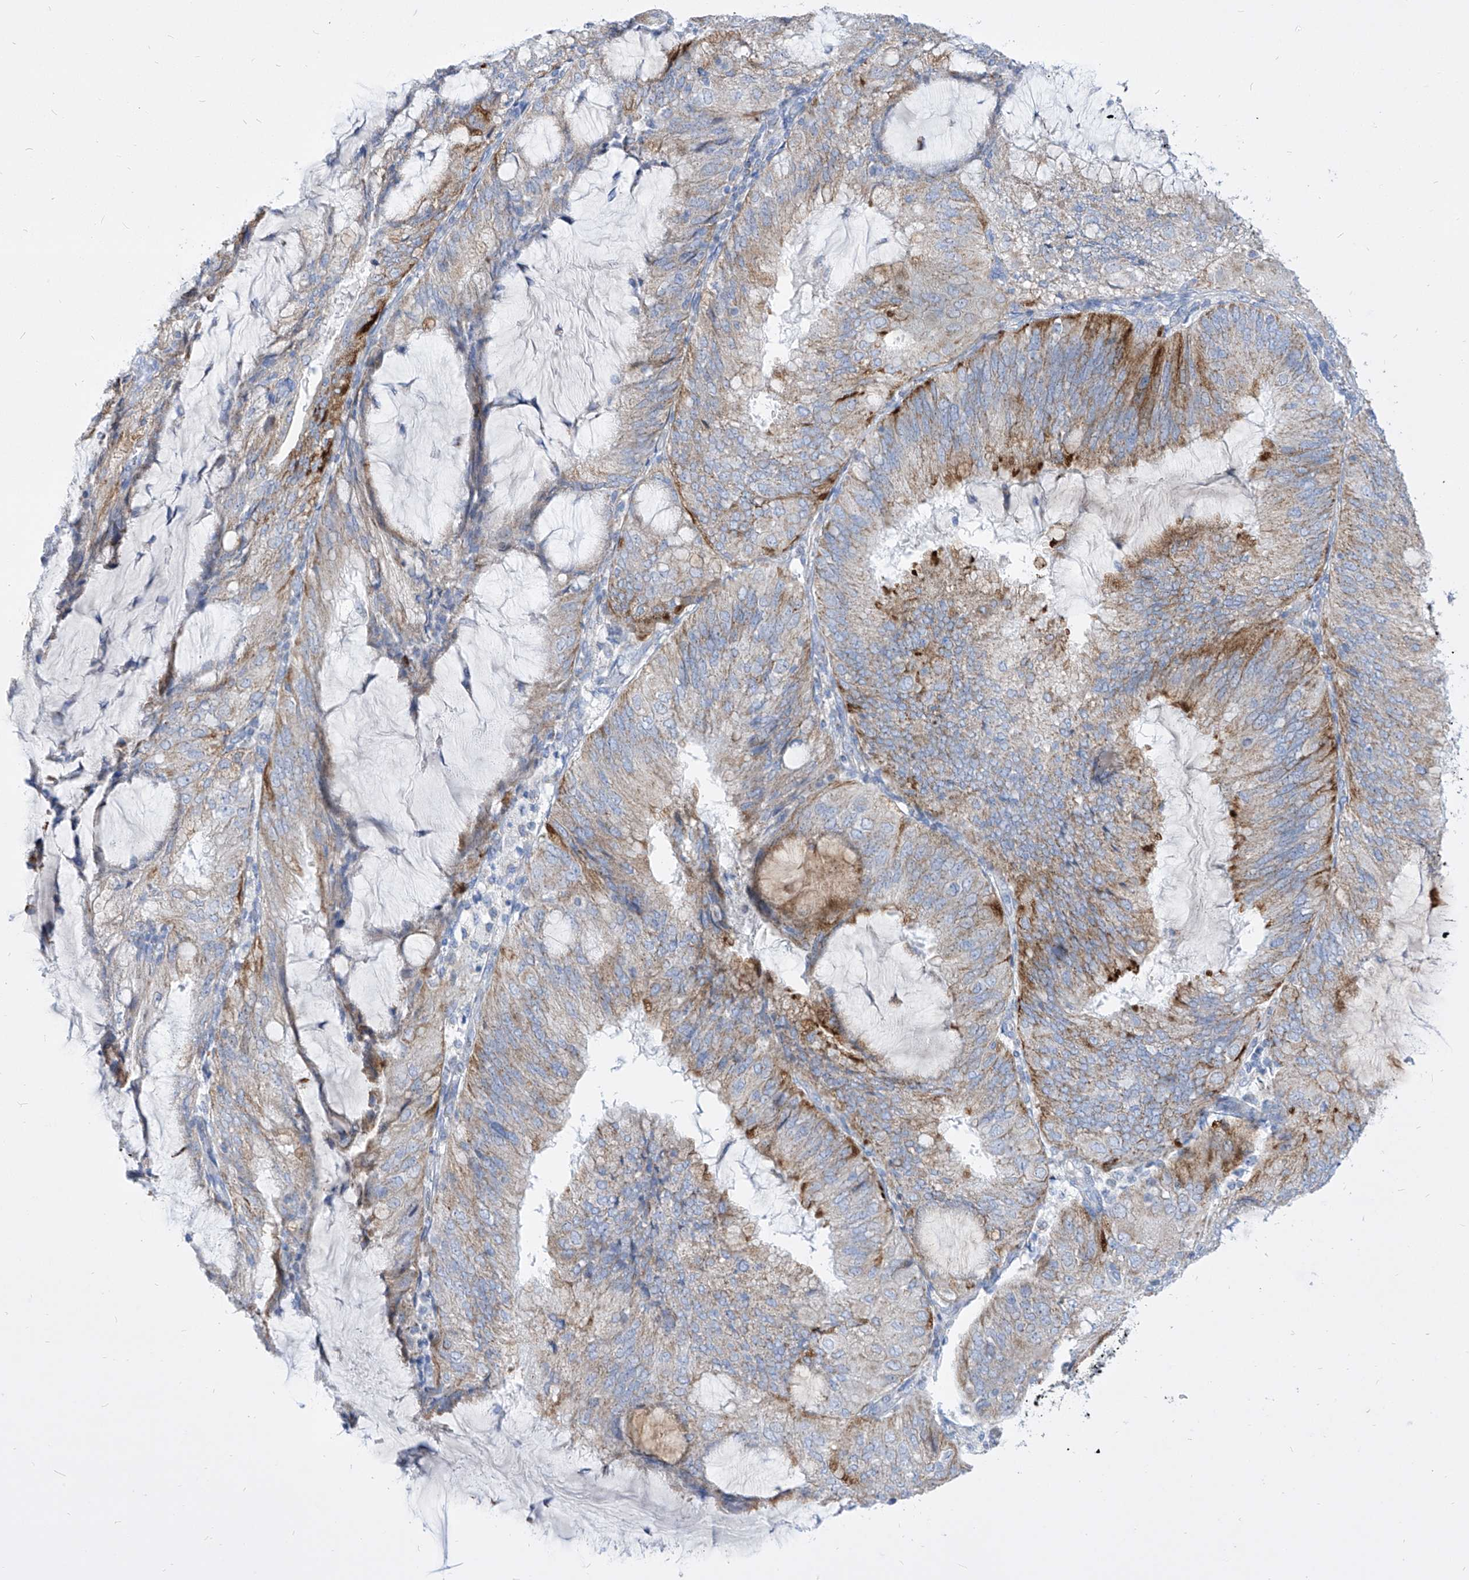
{"staining": {"intensity": "moderate", "quantity": "25%-75%", "location": "cytoplasmic/membranous"}, "tissue": "endometrial cancer", "cell_type": "Tumor cells", "image_type": "cancer", "snomed": [{"axis": "morphology", "description": "Adenocarcinoma, NOS"}, {"axis": "topography", "description": "Endometrium"}], "caption": "A histopathology image showing moderate cytoplasmic/membranous expression in approximately 25%-75% of tumor cells in endometrial cancer (adenocarcinoma), as visualized by brown immunohistochemical staining.", "gene": "COQ3", "patient": {"sex": "female", "age": 81}}